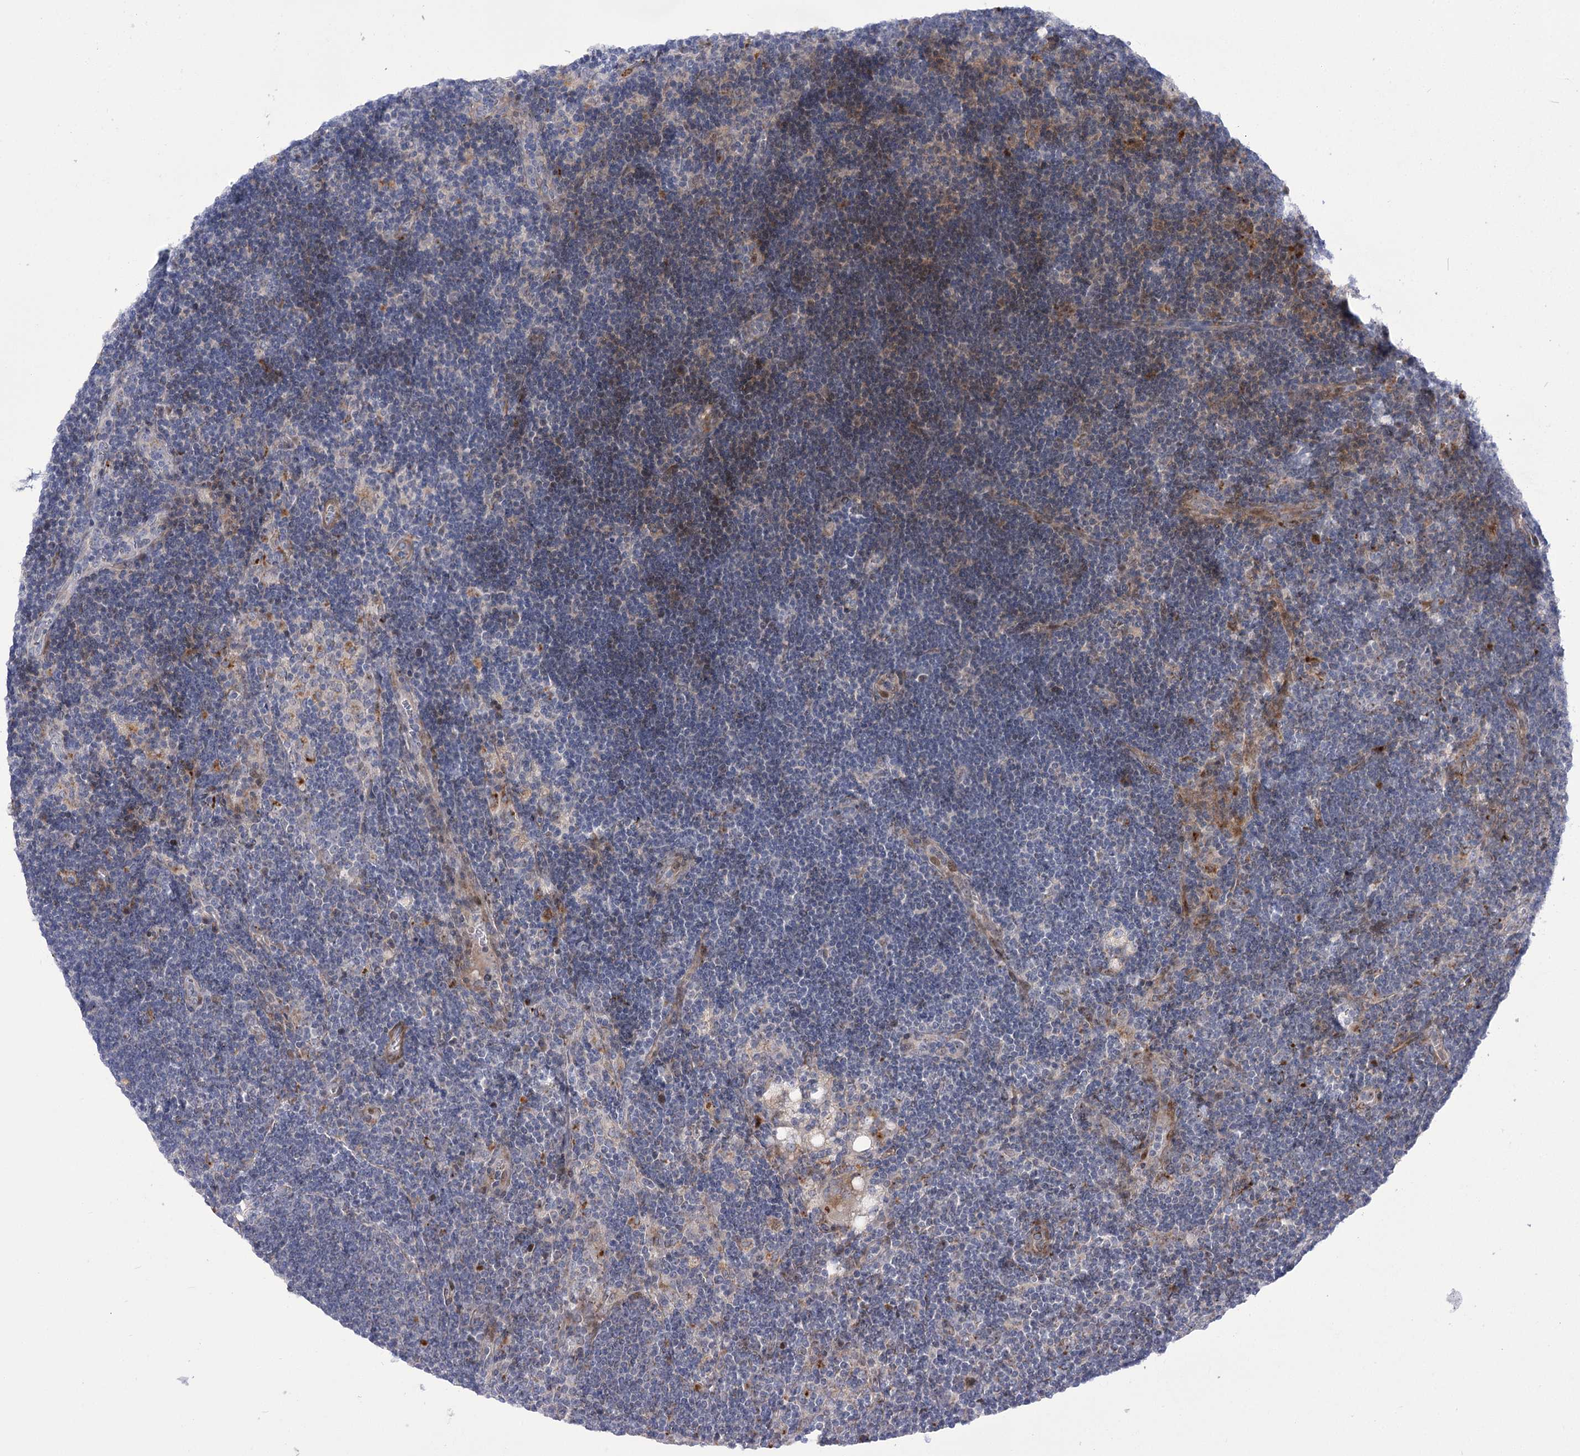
{"staining": {"intensity": "moderate", "quantity": "<25%", "location": "cytoplasmic/membranous"}, "tissue": "lymph node", "cell_type": "Germinal center cells", "image_type": "normal", "snomed": [{"axis": "morphology", "description": "Normal tissue, NOS"}, {"axis": "topography", "description": "Lymph node"}], "caption": "Brown immunohistochemical staining in unremarkable lymph node exhibits moderate cytoplasmic/membranous expression in approximately <25% of germinal center cells.", "gene": "NME7", "patient": {"sex": "male", "age": 24}}